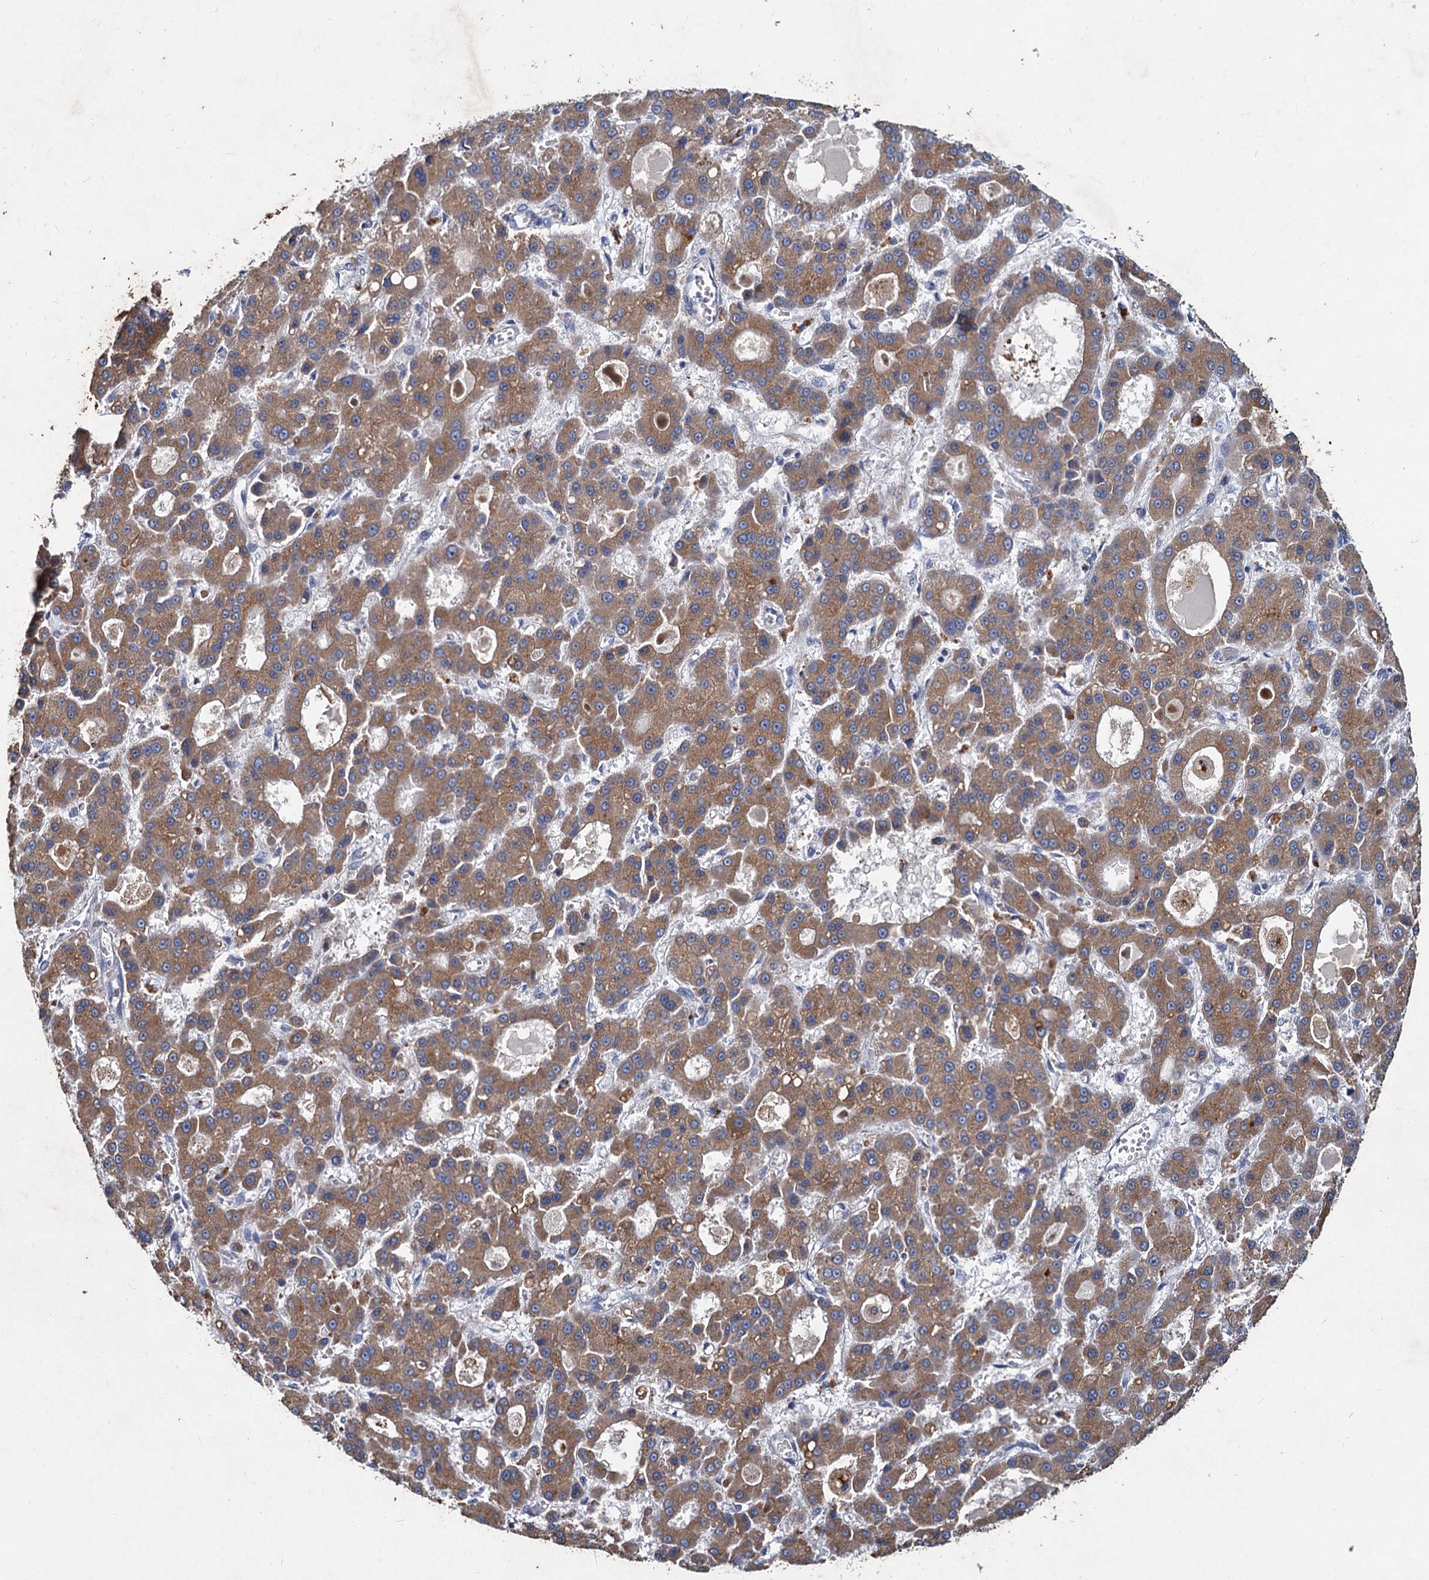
{"staining": {"intensity": "moderate", "quantity": ">75%", "location": "cytoplasmic/membranous"}, "tissue": "liver cancer", "cell_type": "Tumor cells", "image_type": "cancer", "snomed": [{"axis": "morphology", "description": "Carcinoma, Hepatocellular, NOS"}, {"axis": "topography", "description": "Liver"}], "caption": "This is a histology image of immunohistochemistry (IHC) staining of liver cancer, which shows moderate staining in the cytoplasmic/membranous of tumor cells.", "gene": "TMX2", "patient": {"sex": "male", "age": 70}}